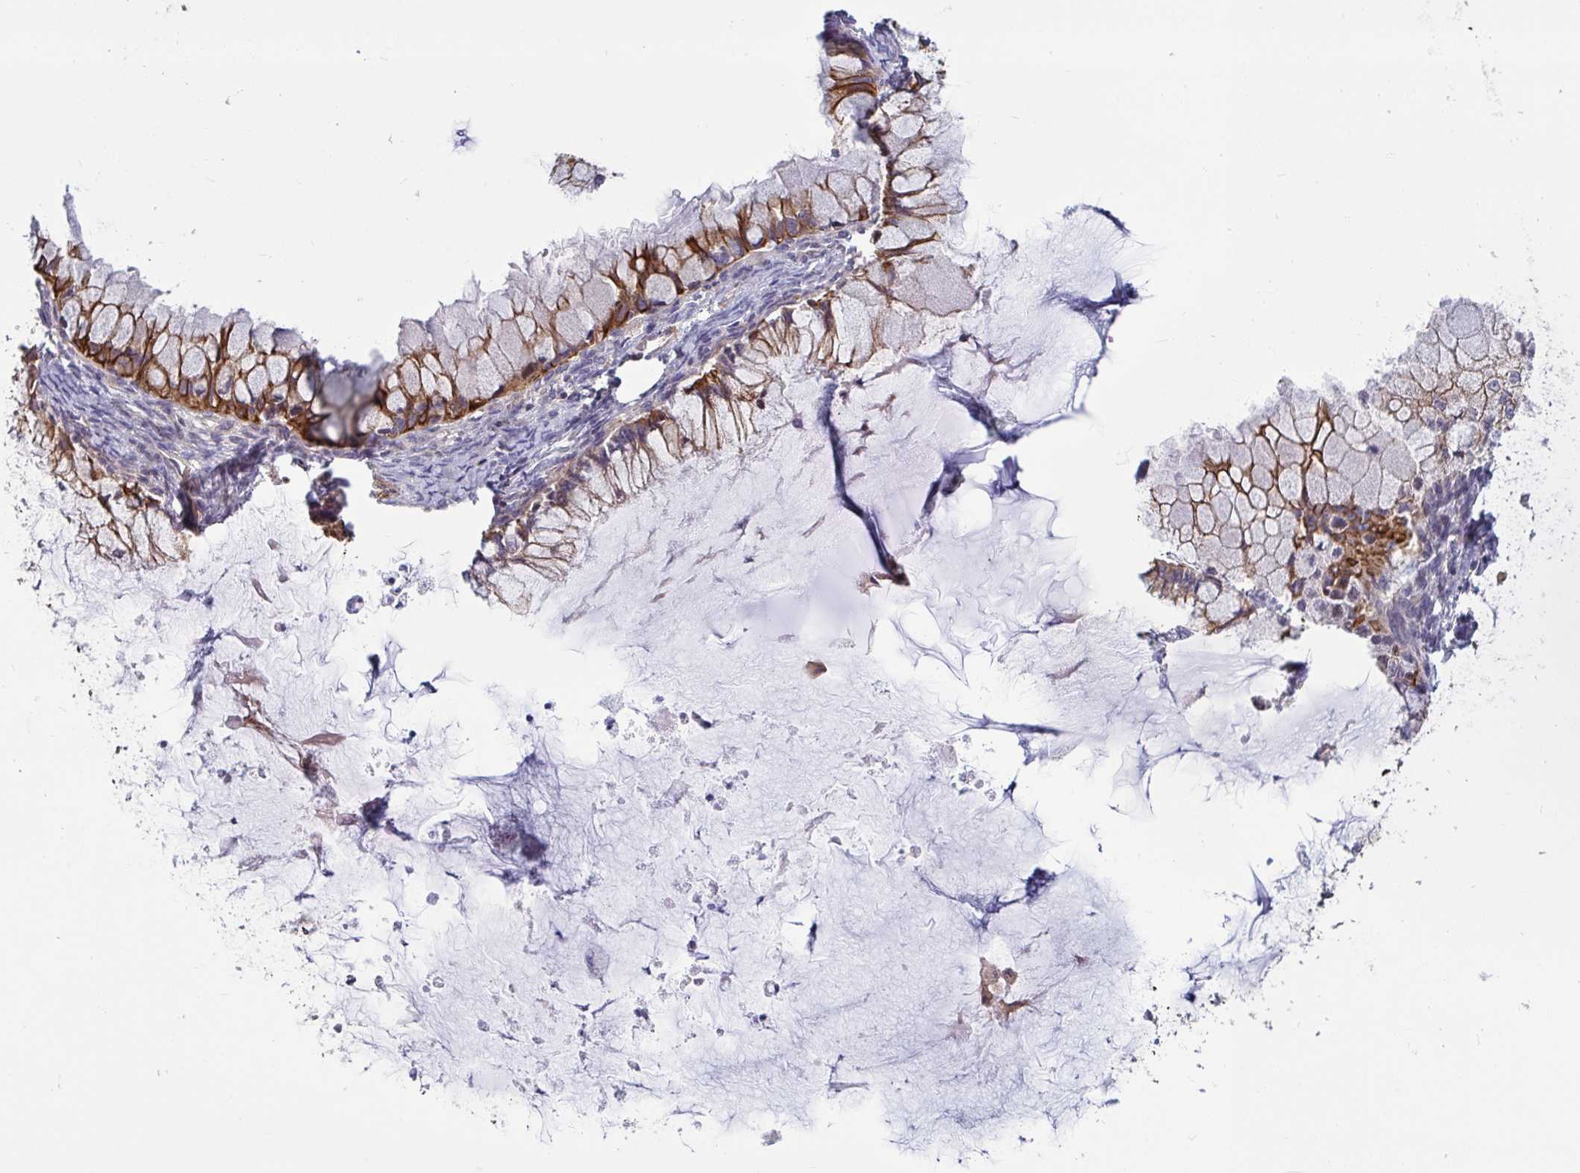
{"staining": {"intensity": "moderate", "quantity": ">75%", "location": "cytoplasmic/membranous"}, "tissue": "ovarian cancer", "cell_type": "Tumor cells", "image_type": "cancer", "snomed": [{"axis": "morphology", "description": "Cystadenocarcinoma, mucinous, NOS"}, {"axis": "topography", "description": "Ovary"}], "caption": "About >75% of tumor cells in human ovarian mucinous cystadenocarcinoma display moderate cytoplasmic/membranous protein staining as visualized by brown immunohistochemical staining.", "gene": "TANK", "patient": {"sex": "female", "age": 34}}